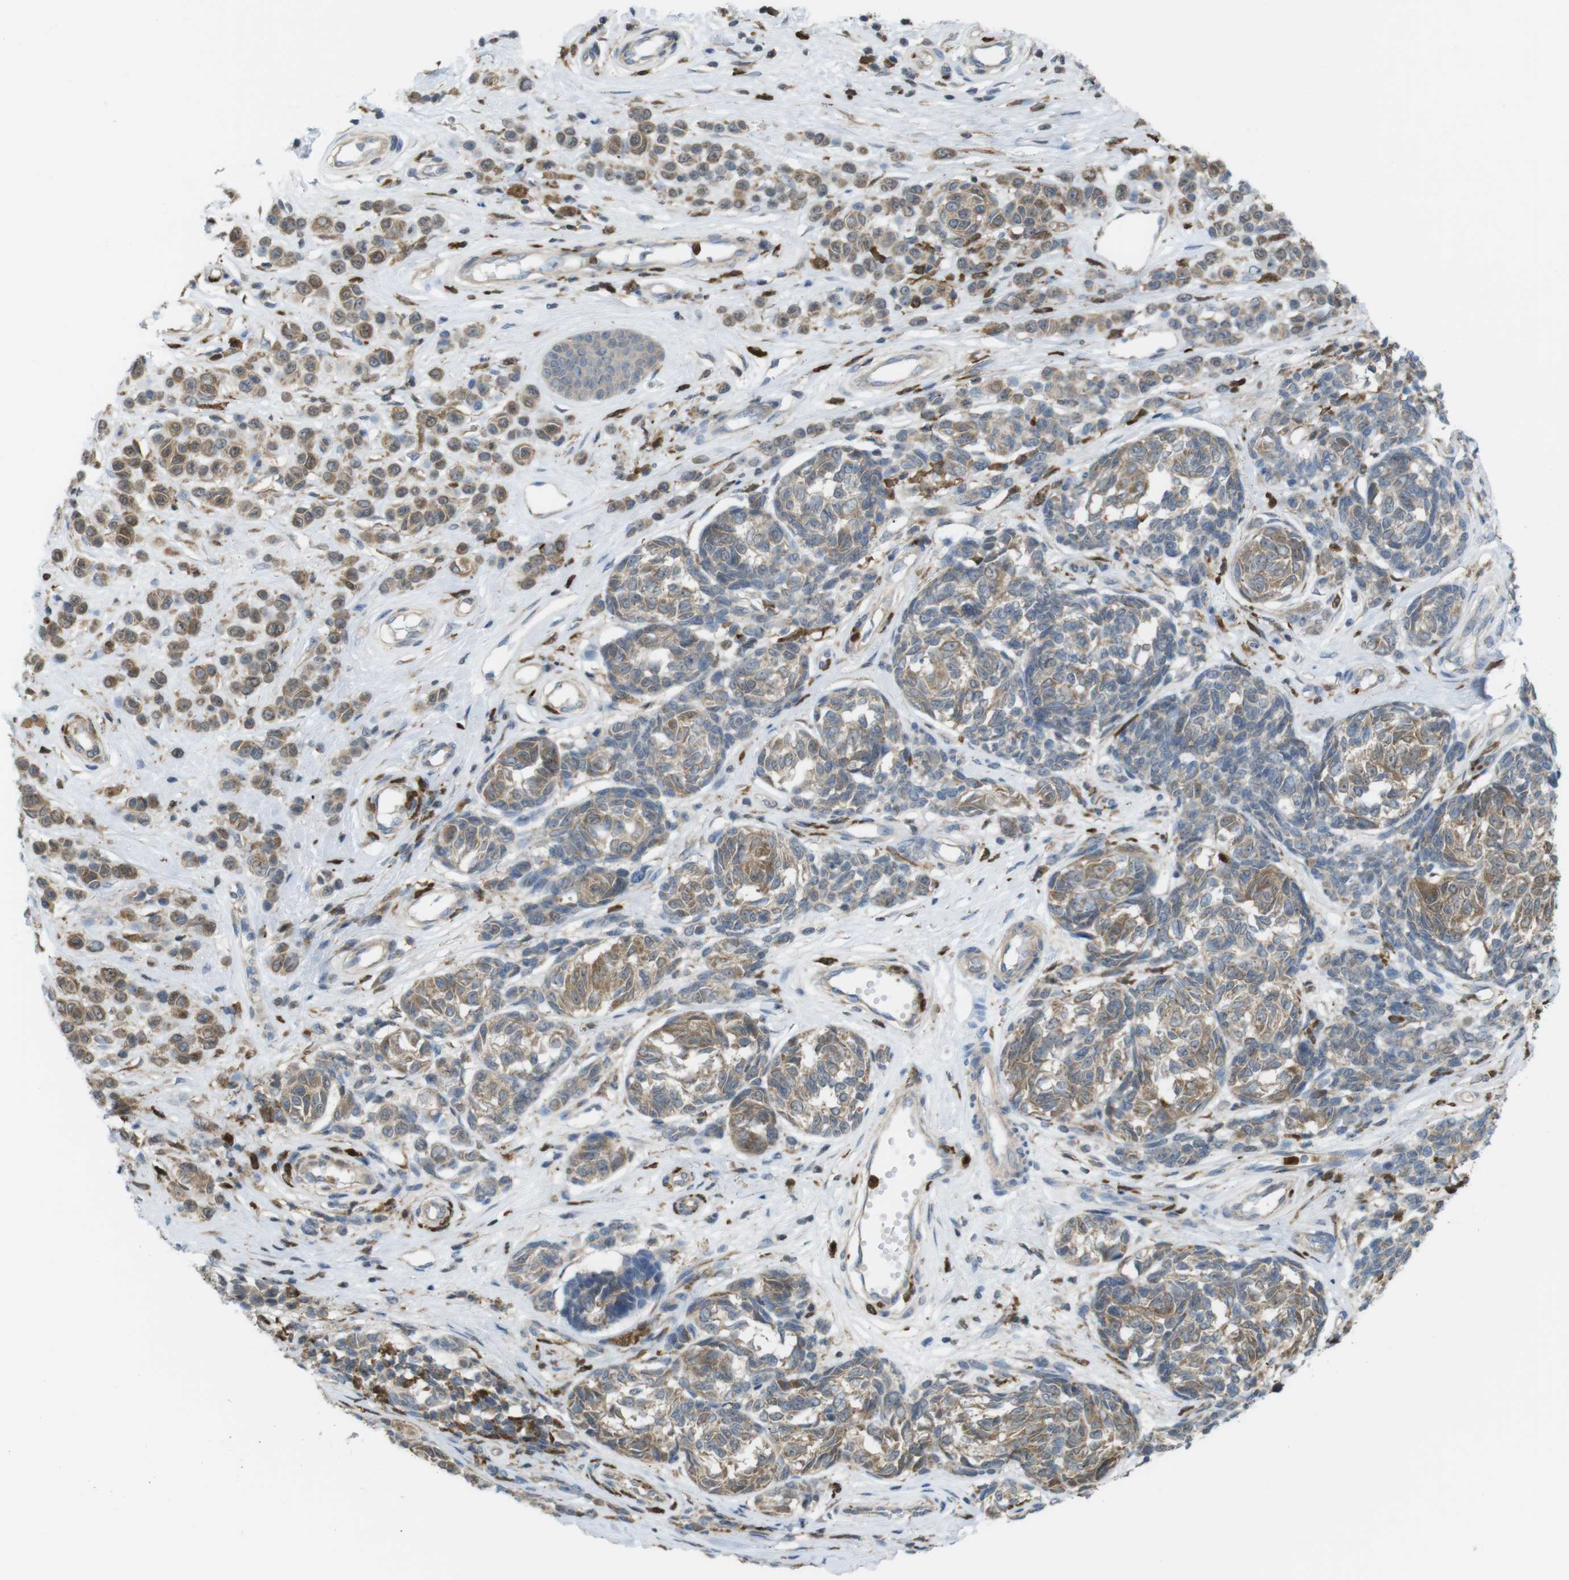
{"staining": {"intensity": "weak", "quantity": ">75%", "location": "cytoplasmic/membranous"}, "tissue": "melanoma", "cell_type": "Tumor cells", "image_type": "cancer", "snomed": [{"axis": "morphology", "description": "Malignant melanoma, NOS"}, {"axis": "topography", "description": "Skin"}], "caption": "Protein staining by immunohistochemistry (IHC) shows weak cytoplasmic/membranous staining in approximately >75% of tumor cells in malignant melanoma. The staining was performed using DAB (3,3'-diaminobenzidine), with brown indicating positive protein expression. Nuclei are stained blue with hematoxylin.", "gene": "PRKCD", "patient": {"sex": "female", "age": 64}}